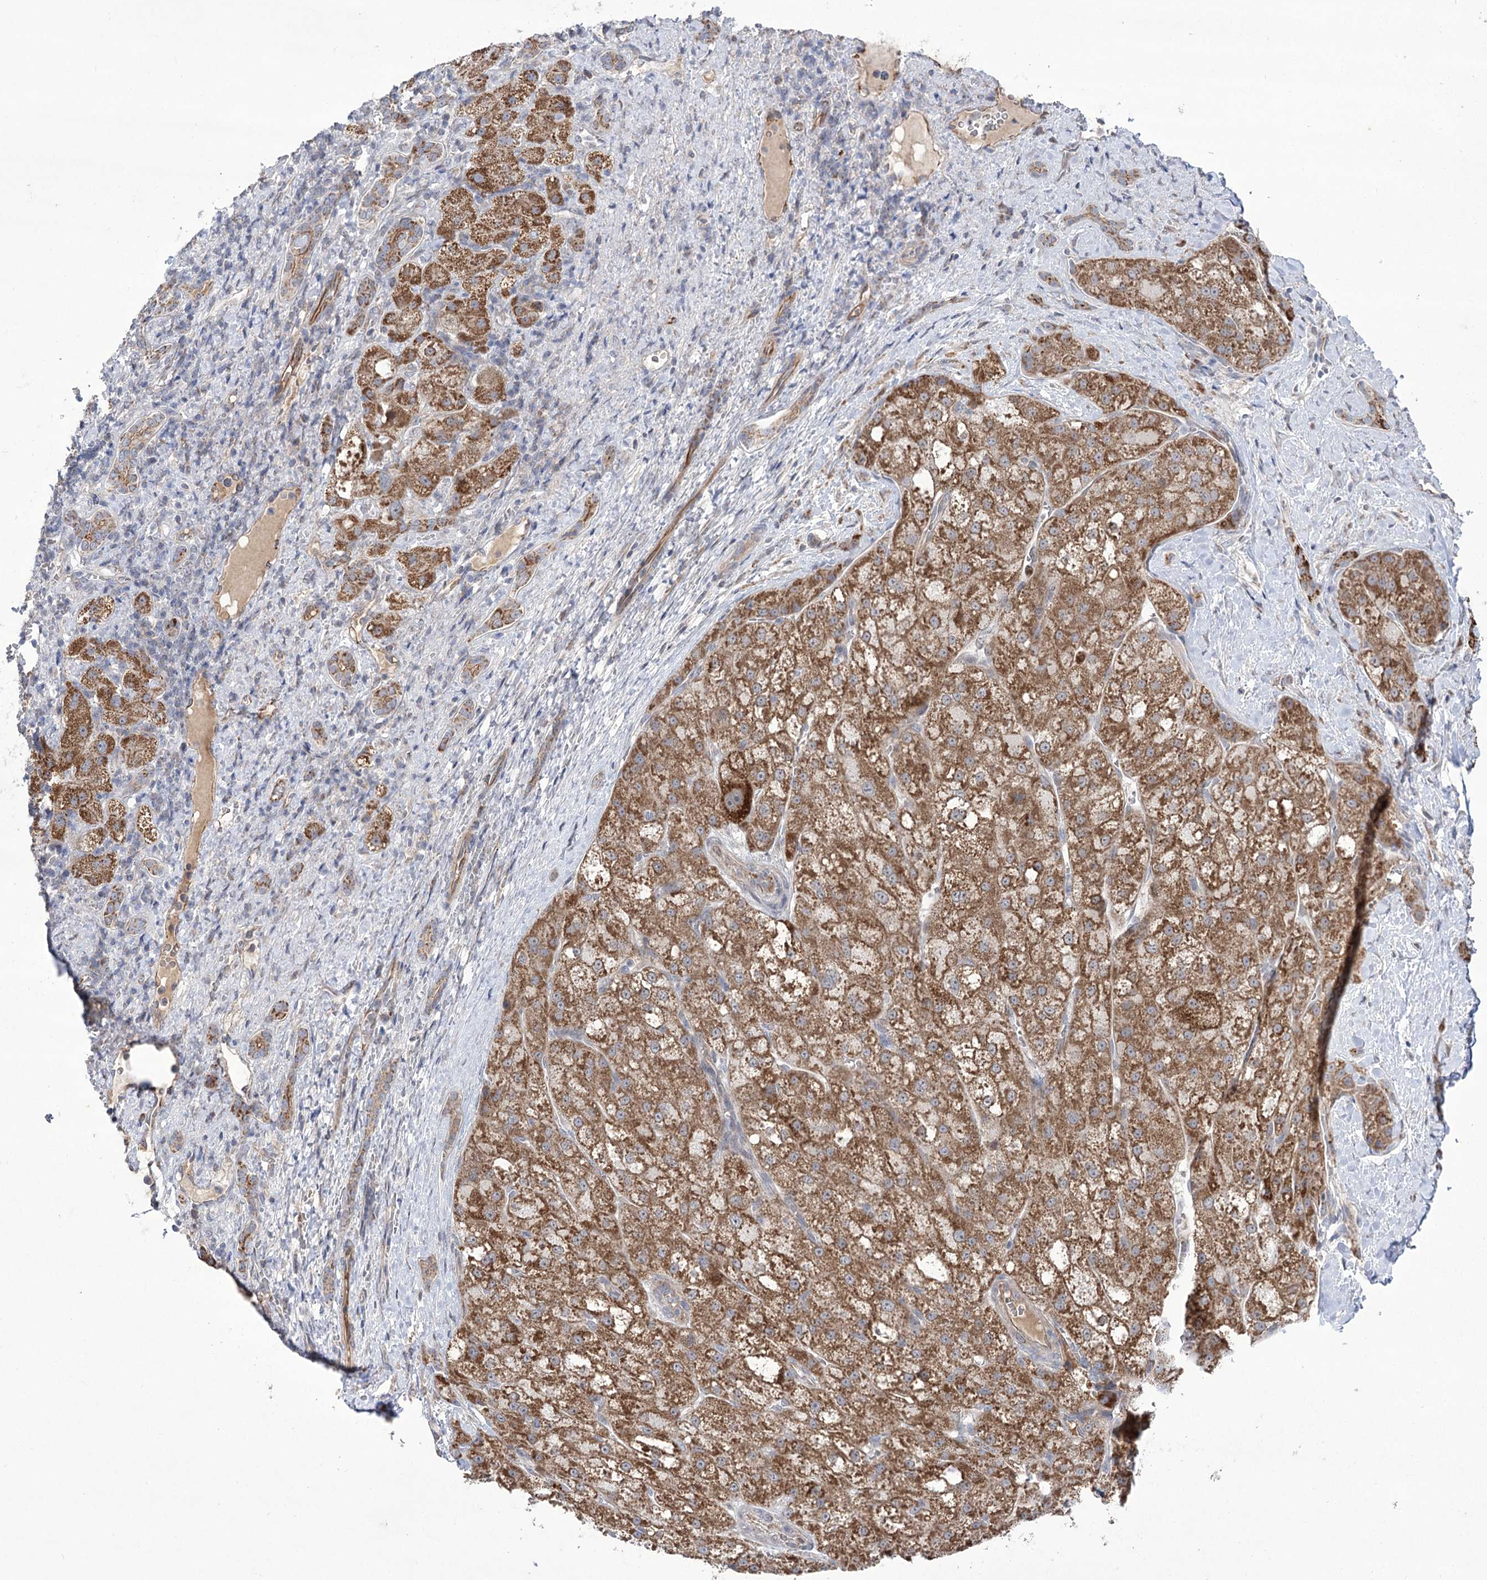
{"staining": {"intensity": "moderate", "quantity": ">75%", "location": "cytoplasmic/membranous"}, "tissue": "liver cancer", "cell_type": "Tumor cells", "image_type": "cancer", "snomed": [{"axis": "morphology", "description": "Normal tissue, NOS"}, {"axis": "morphology", "description": "Carcinoma, Hepatocellular, NOS"}, {"axis": "topography", "description": "Liver"}], "caption": "Protein analysis of liver cancer (hepatocellular carcinoma) tissue demonstrates moderate cytoplasmic/membranous staining in about >75% of tumor cells.", "gene": "ECHDC3", "patient": {"sex": "male", "age": 57}}